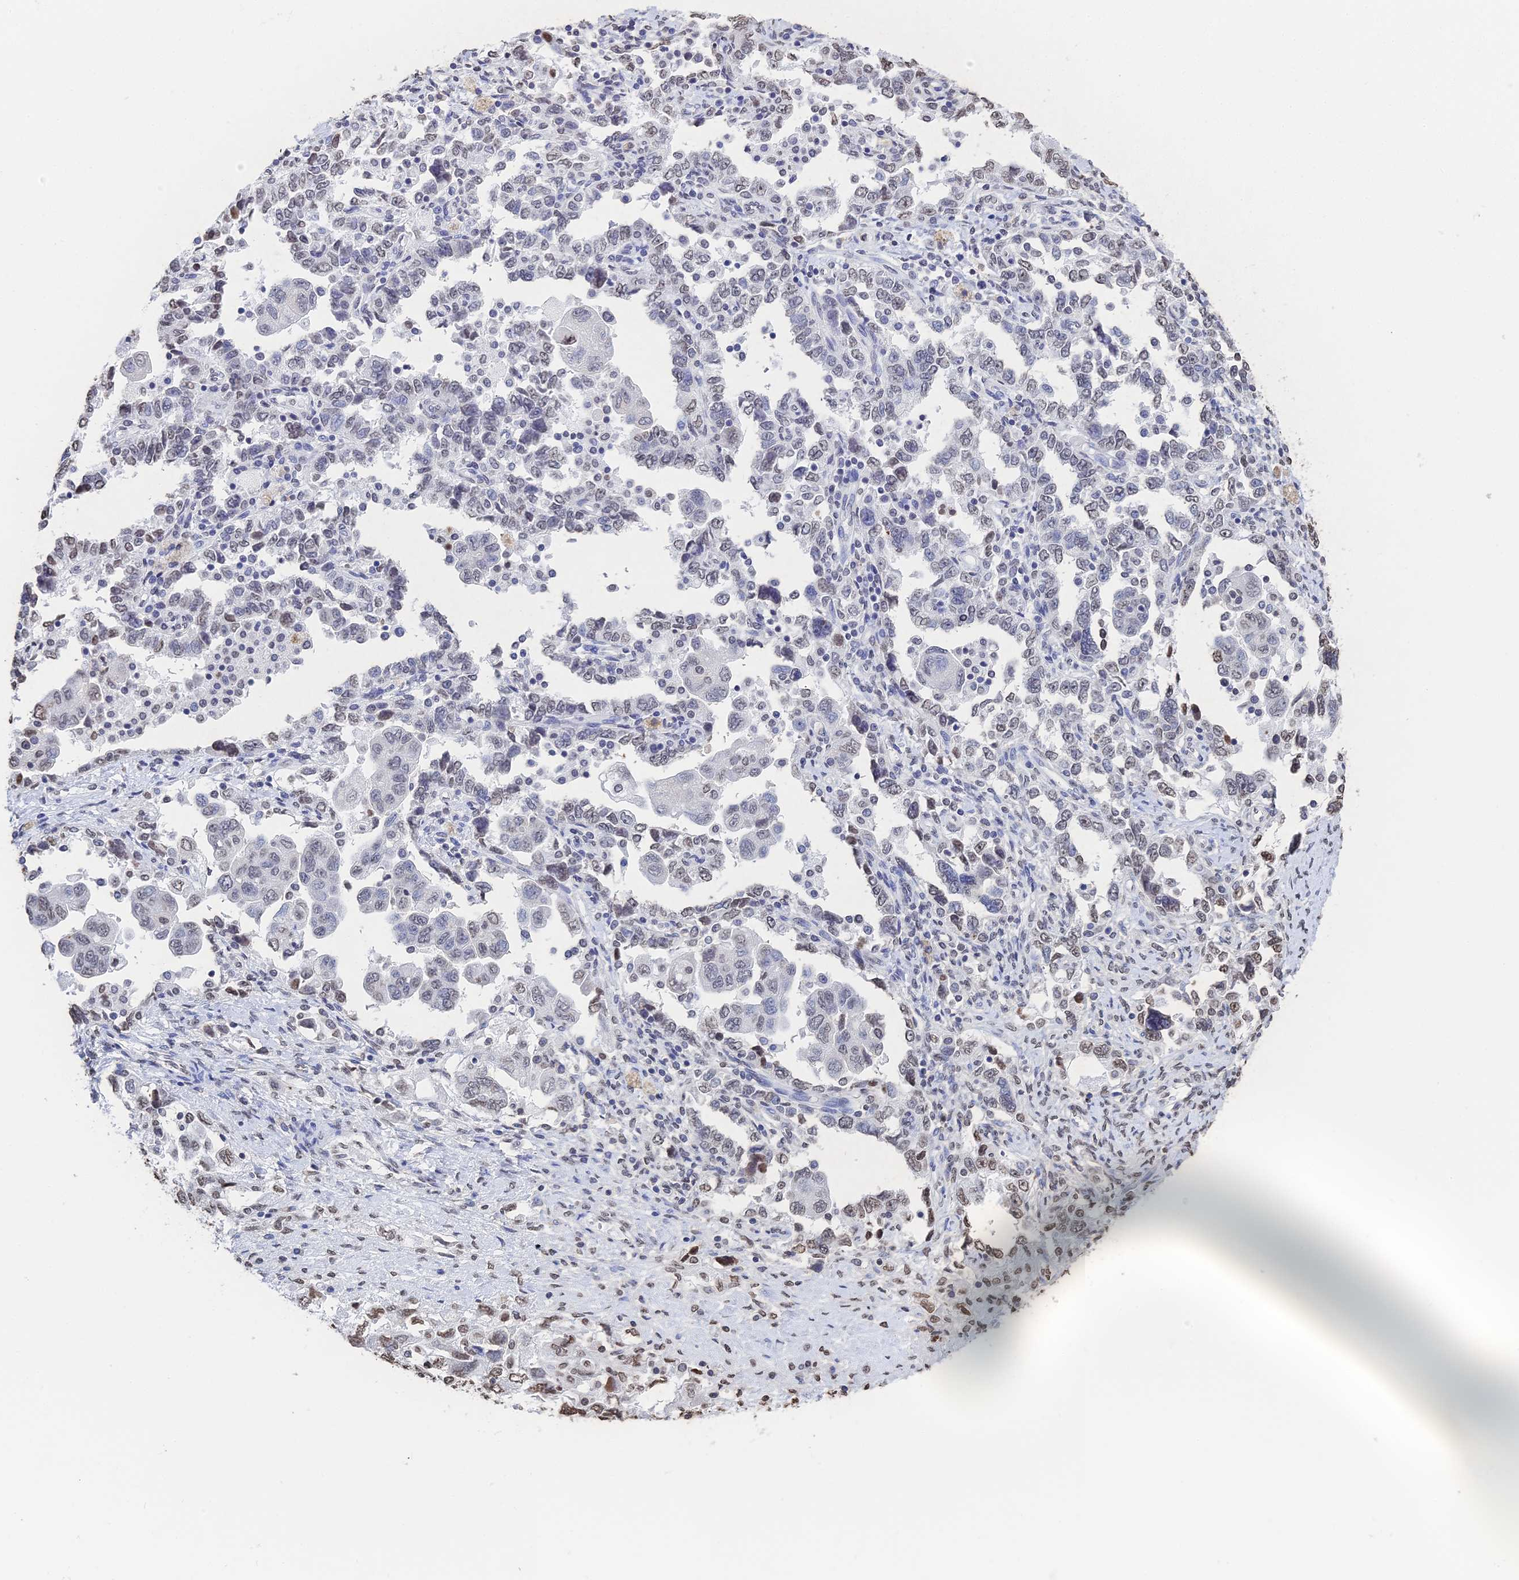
{"staining": {"intensity": "weak", "quantity": "25%-75%", "location": "nuclear"}, "tissue": "ovarian cancer", "cell_type": "Tumor cells", "image_type": "cancer", "snomed": [{"axis": "morphology", "description": "Carcinoma, NOS"}, {"axis": "morphology", "description": "Cystadenocarcinoma, serous, NOS"}, {"axis": "topography", "description": "Ovary"}], "caption": "Immunohistochemical staining of ovarian serous cystadenocarcinoma shows weak nuclear protein positivity in approximately 25%-75% of tumor cells.", "gene": "GBP3", "patient": {"sex": "female", "age": 69}}